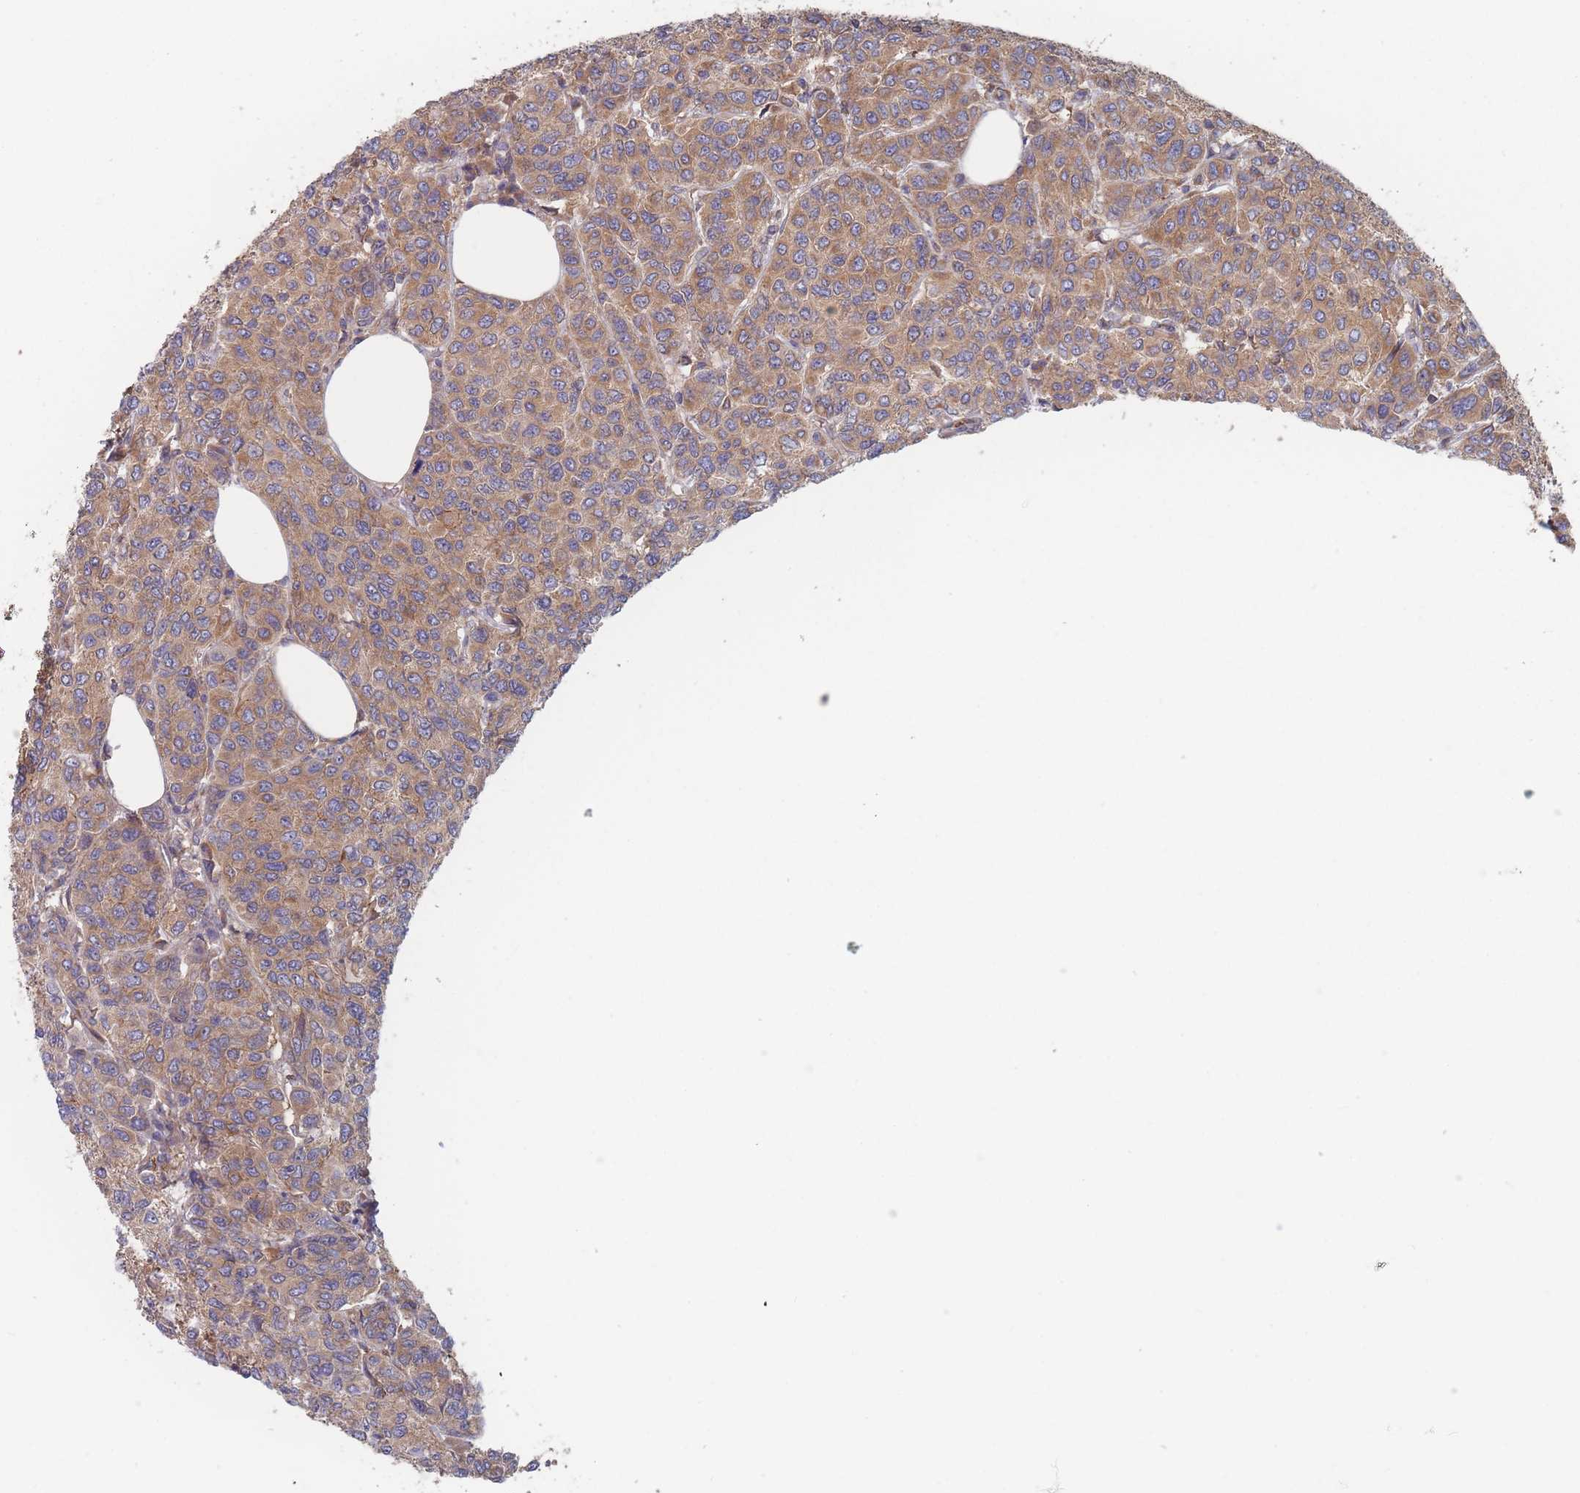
{"staining": {"intensity": "moderate", "quantity": ">75%", "location": "cytoplasmic/membranous"}, "tissue": "breast cancer", "cell_type": "Tumor cells", "image_type": "cancer", "snomed": [{"axis": "morphology", "description": "Duct carcinoma"}, {"axis": "topography", "description": "Breast"}], "caption": "Breast cancer (intraductal carcinoma) stained for a protein (brown) shows moderate cytoplasmic/membranous positive staining in about >75% of tumor cells.", "gene": "KDSR", "patient": {"sex": "female", "age": 55}}